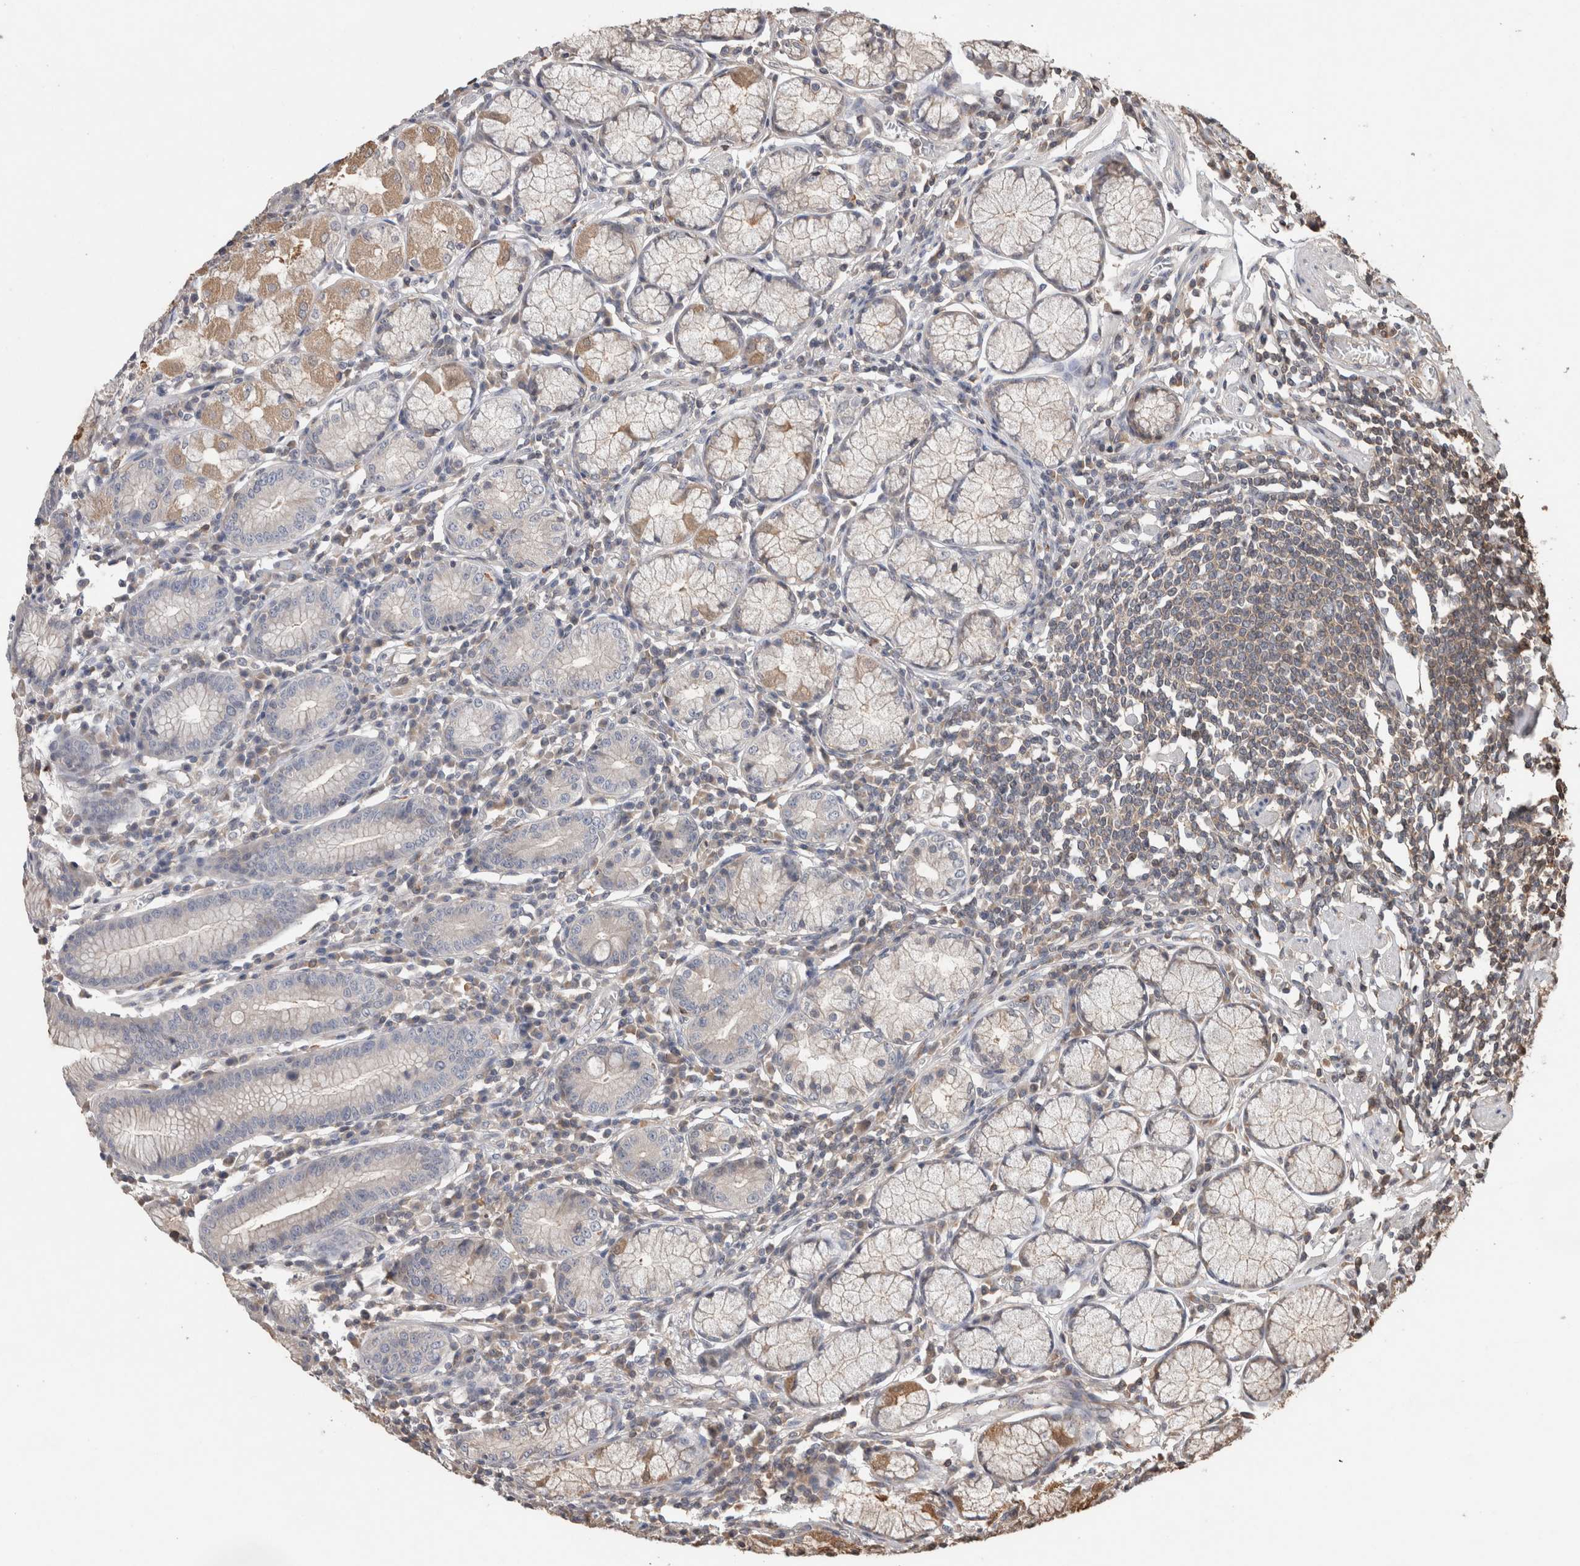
{"staining": {"intensity": "moderate", "quantity": "25%-75%", "location": "cytoplasmic/membranous"}, "tissue": "stomach", "cell_type": "Glandular cells", "image_type": "normal", "snomed": [{"axis": "morphology", "description": "Normal tissue, NOS"}, {"axis": "topography", "description": "Stomach"}], "caption": "An IHC image of benign tissue is shown. Protein staining in brown shows moderate cytoplasmic/membranous positivity in stomach within glandular cells. The staining is performed using DAB brown chromogen to label protein expression. The nuclei are counter-stained blue using hematoxylin.", "gene": "TRIM5", "patient": {"sex": "male", "age": 55}}